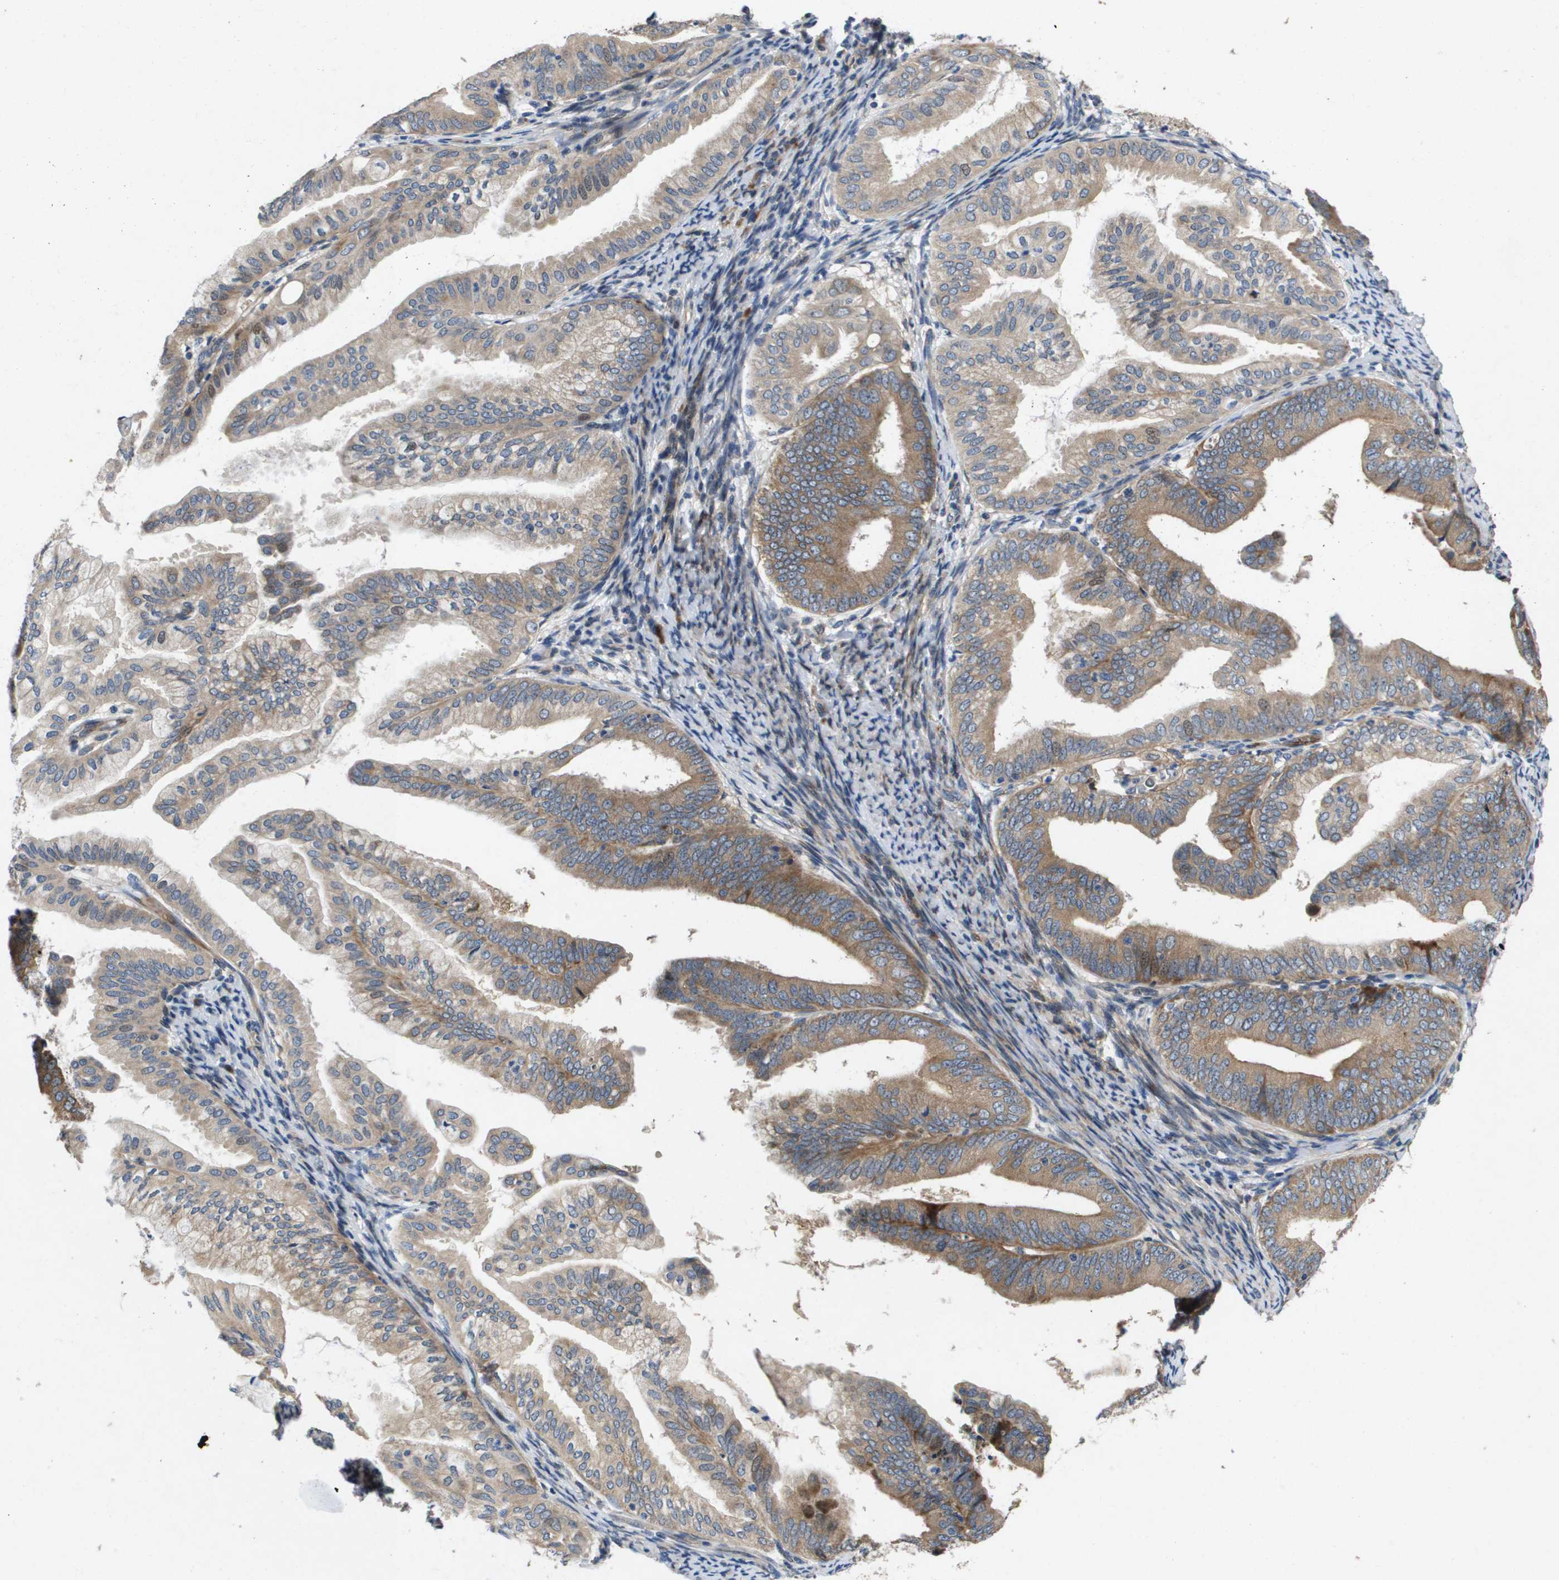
{"staining": {"intensity": "moderate", "quantity": ">75%", "location": "cytoplasmic/membranous"}, "tissue": "endometrial cancer", "cell_type": "Tumor cells", "image_type": "cancer", "snomed": [{"axis": "morphology", "description": "Adenocarcinoma, NOS"}, {"axis": "topography", "description": "Endometrium"}], "caption": "A brown stain shows moderate cytoplasmic/membranous expression of a protein in human endometrial cancer tumor cells. (IHC, brightfield microscopy, high magnification).", "gene": "ENTPD2", "patient": {"sex": "female", "age": 63}}